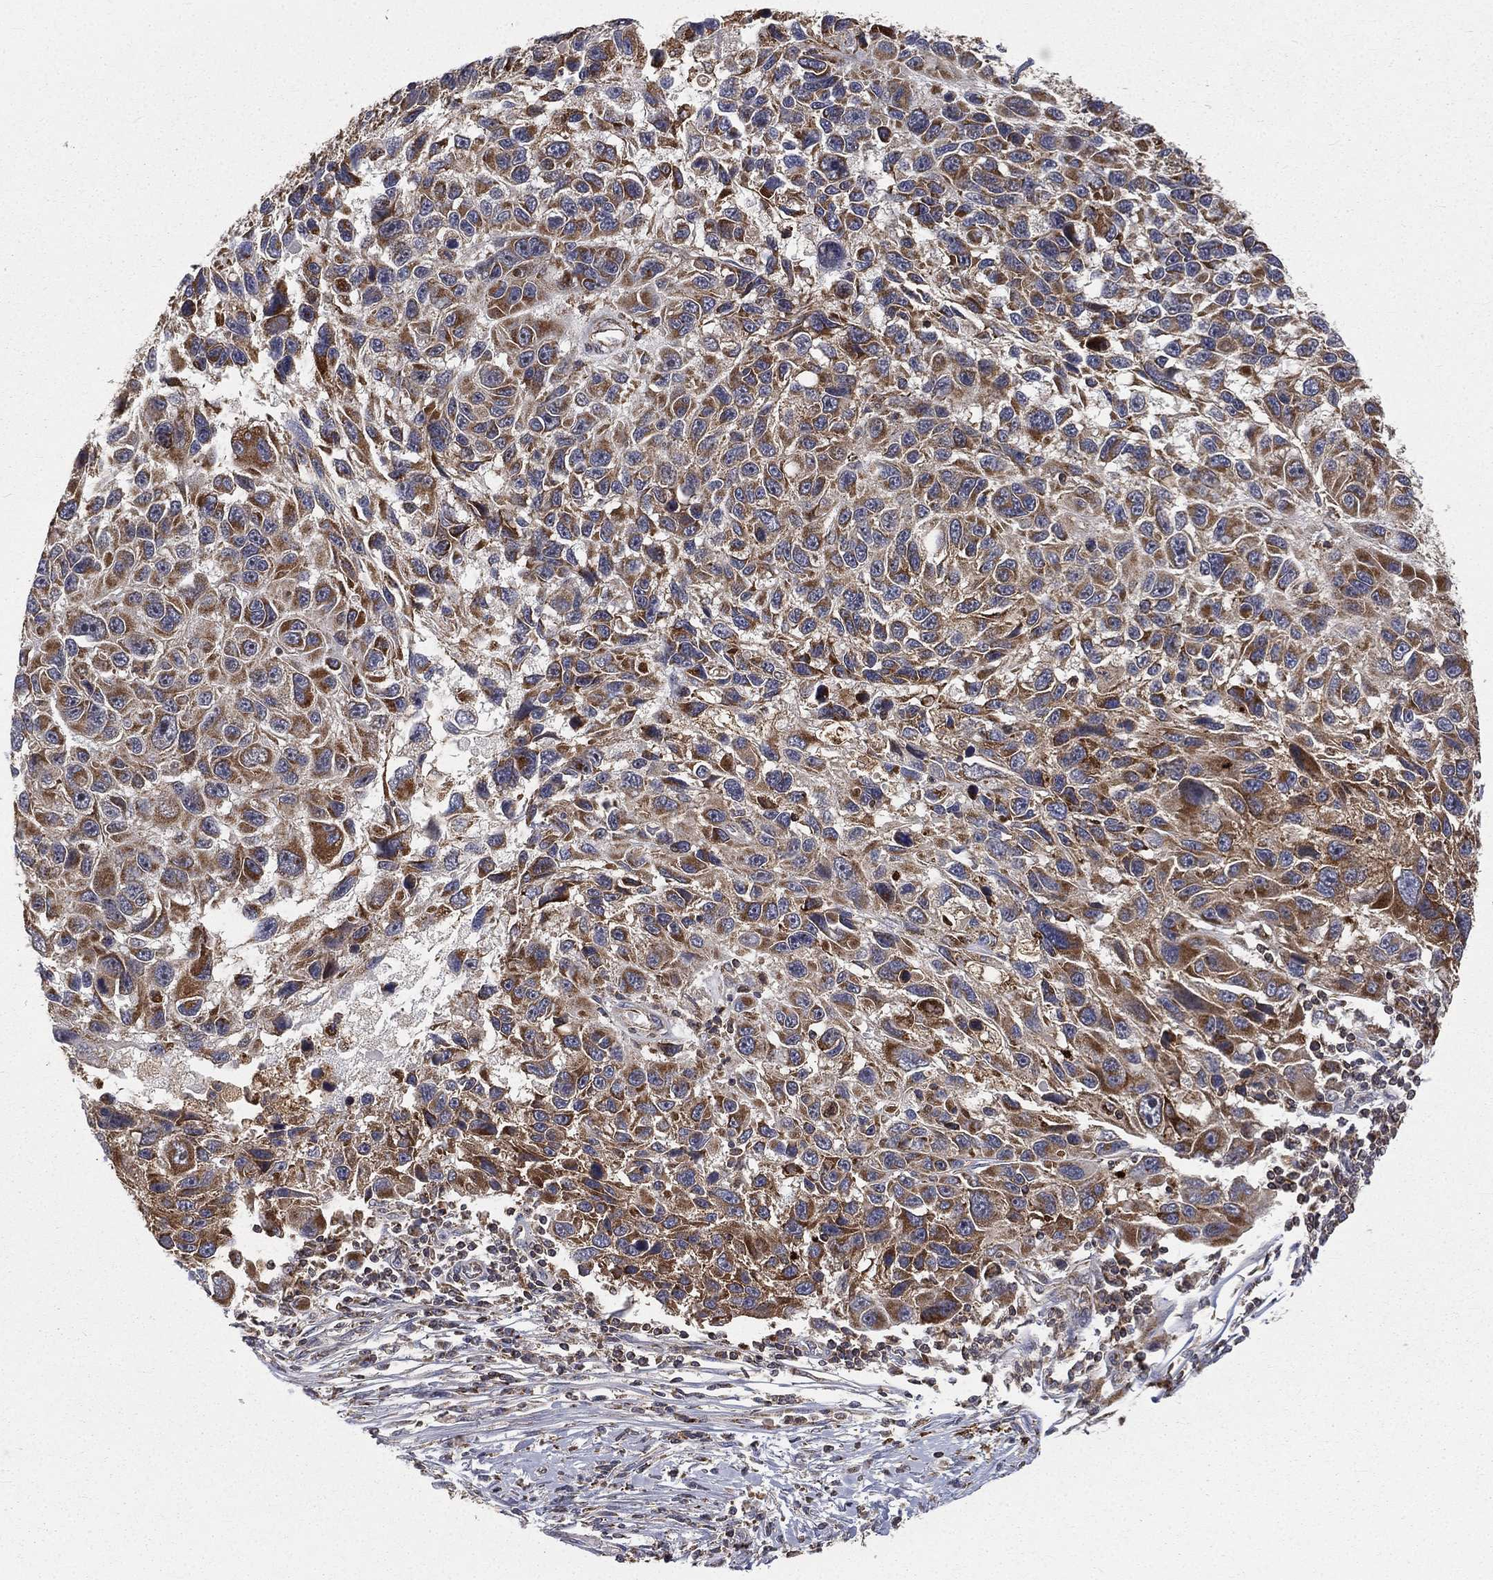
{"staining": {"intensity": "strong", "quantity": "25%-75%", "location": "cytoplasmic/membranous"}, "tissue": "melanoma", "cell_type": "Tumor cells", "image_type": "cancer", "snomed": [{"axis": "morphology", "description": "Malignant melanoma, NOS"}, {"axis": "topography", "description": "Skin"}], "caption": "Immunohistochemistry of malignant melanoma demonstrates high levels of strong cytoplasmic/membranous staining in about 25%-75% of tumor cells. (DAB (3,3'-diaminobenzidine) IHC with brightfield microscopy, high magnification).", "gene": "RIN3", "patient": {"sex": "male", "age": 53}}